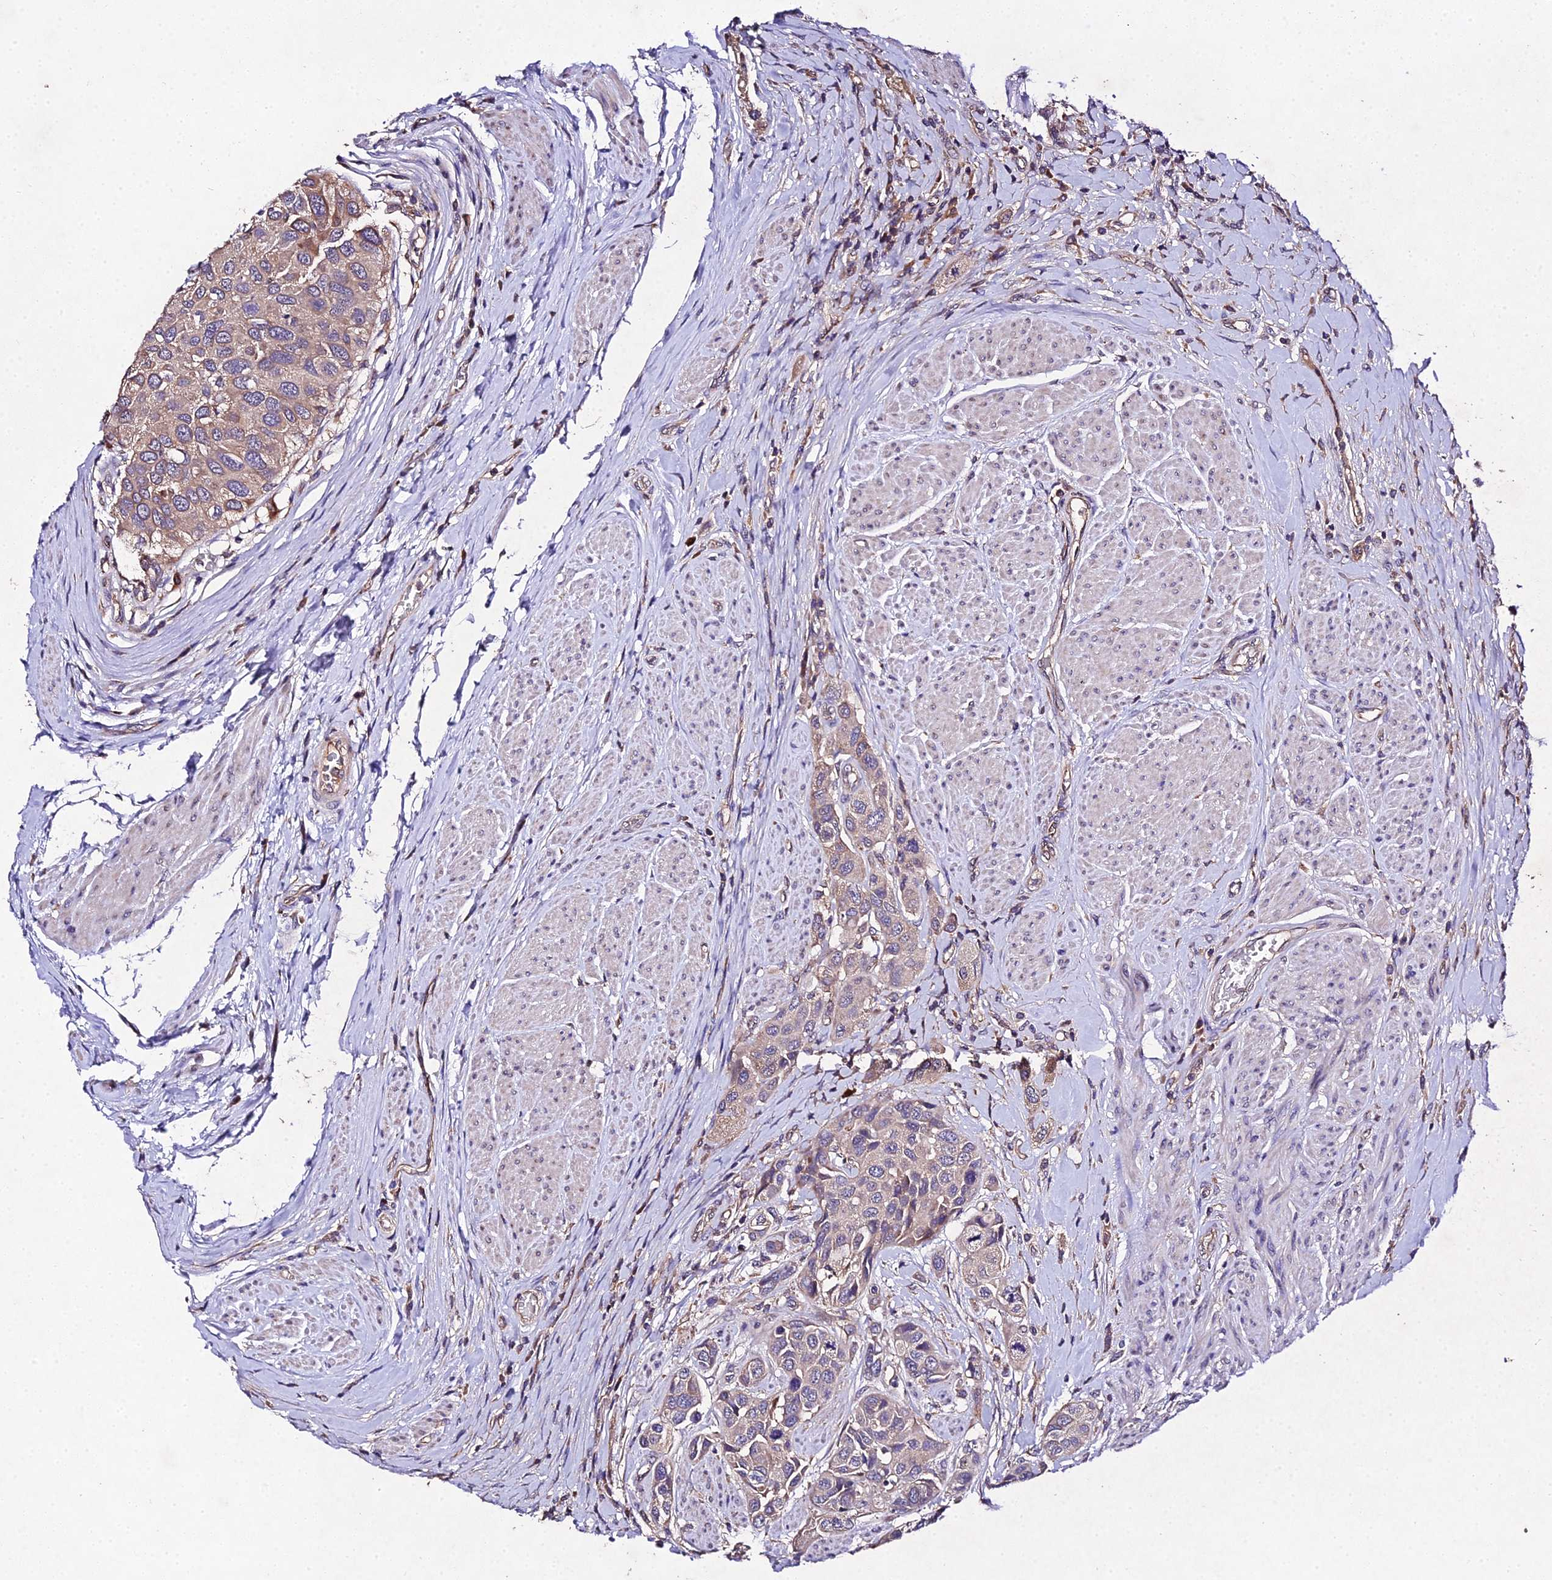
{"staining": {"intensity": "moderate", "quantity": "25%-75%", "location": "cytoplasmic/membranous"}, "tissue": "urothelial cancer", "cell_type": "Tumor cells", "image_type": "cancer", "snomed": [{"axis": "morphology", "description": "Urothelial carcinoma, High grade"}, {"axis": "topography", "description": "Urinary bladder"}], "caption": "An image of high-grade urothelial carcinoma stained for a protein demonstrates moderate cytoplasmic/membranous brown staining in tumor cells.", "gene": "AP3M2", "patient": {"sex": "male", "age": 50}}